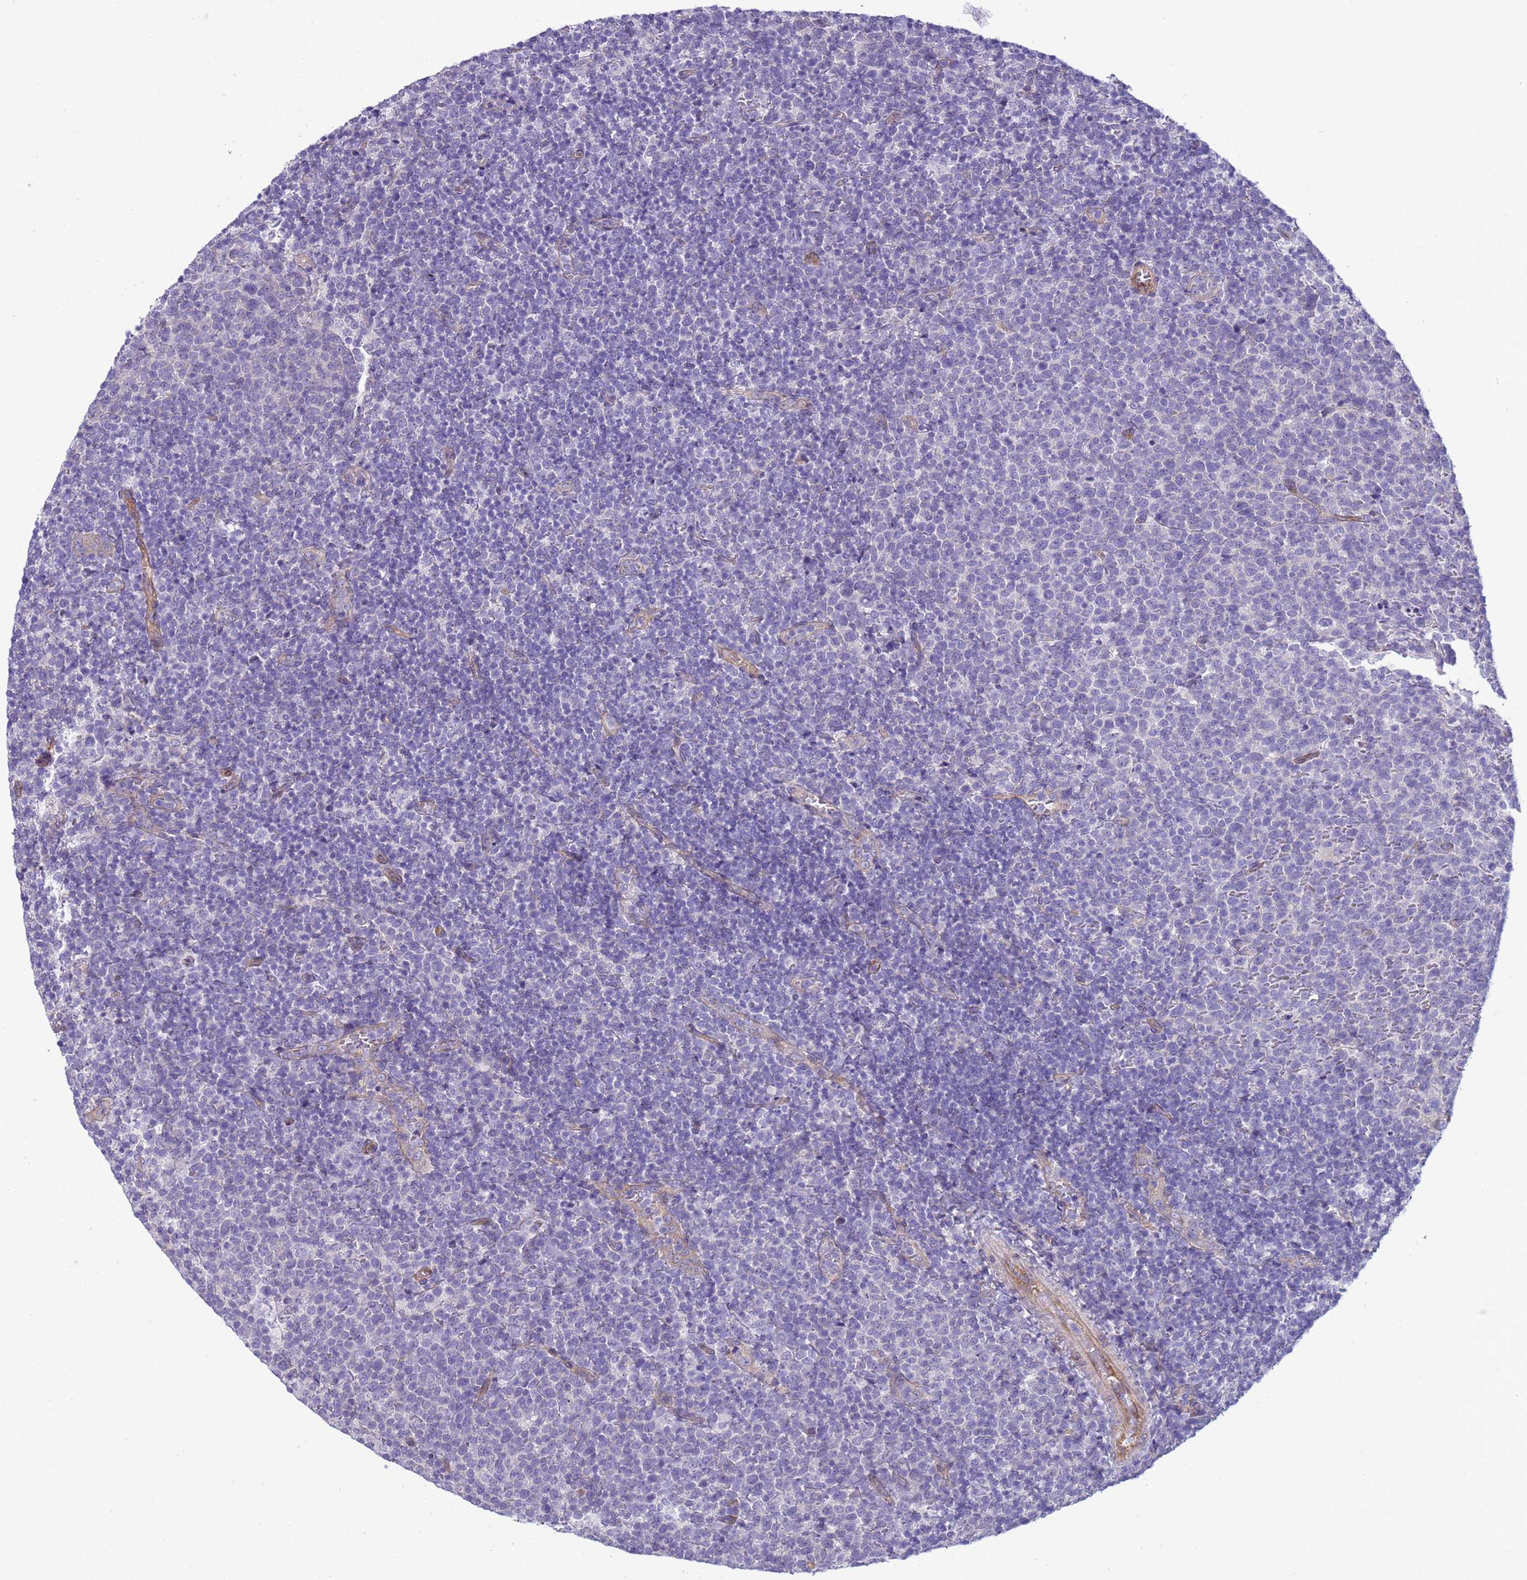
{"staining": {"intensity": "negative", "quantity": "none", "location": "none"}, "tissue": "lymphoma", "cell_type": "Tumor cells", "image_type": "cancer", "snomed": [{"axis": "morphology", "description": "Malignant lymphoma, non-Hodgkin's type, High grade"}, {"axis": "topography", "description": "Lymph node"}], "caption": "Immunohistochemistry of human lymphoma displays no positivity in tumor cells. (DAB (3,3'-diaminobenzidine) immunohistochemistry visualized using brightfield microscopy, high magnification).", "gene": "ITGB4", "patient": {"sex": "male", "age": 61}}